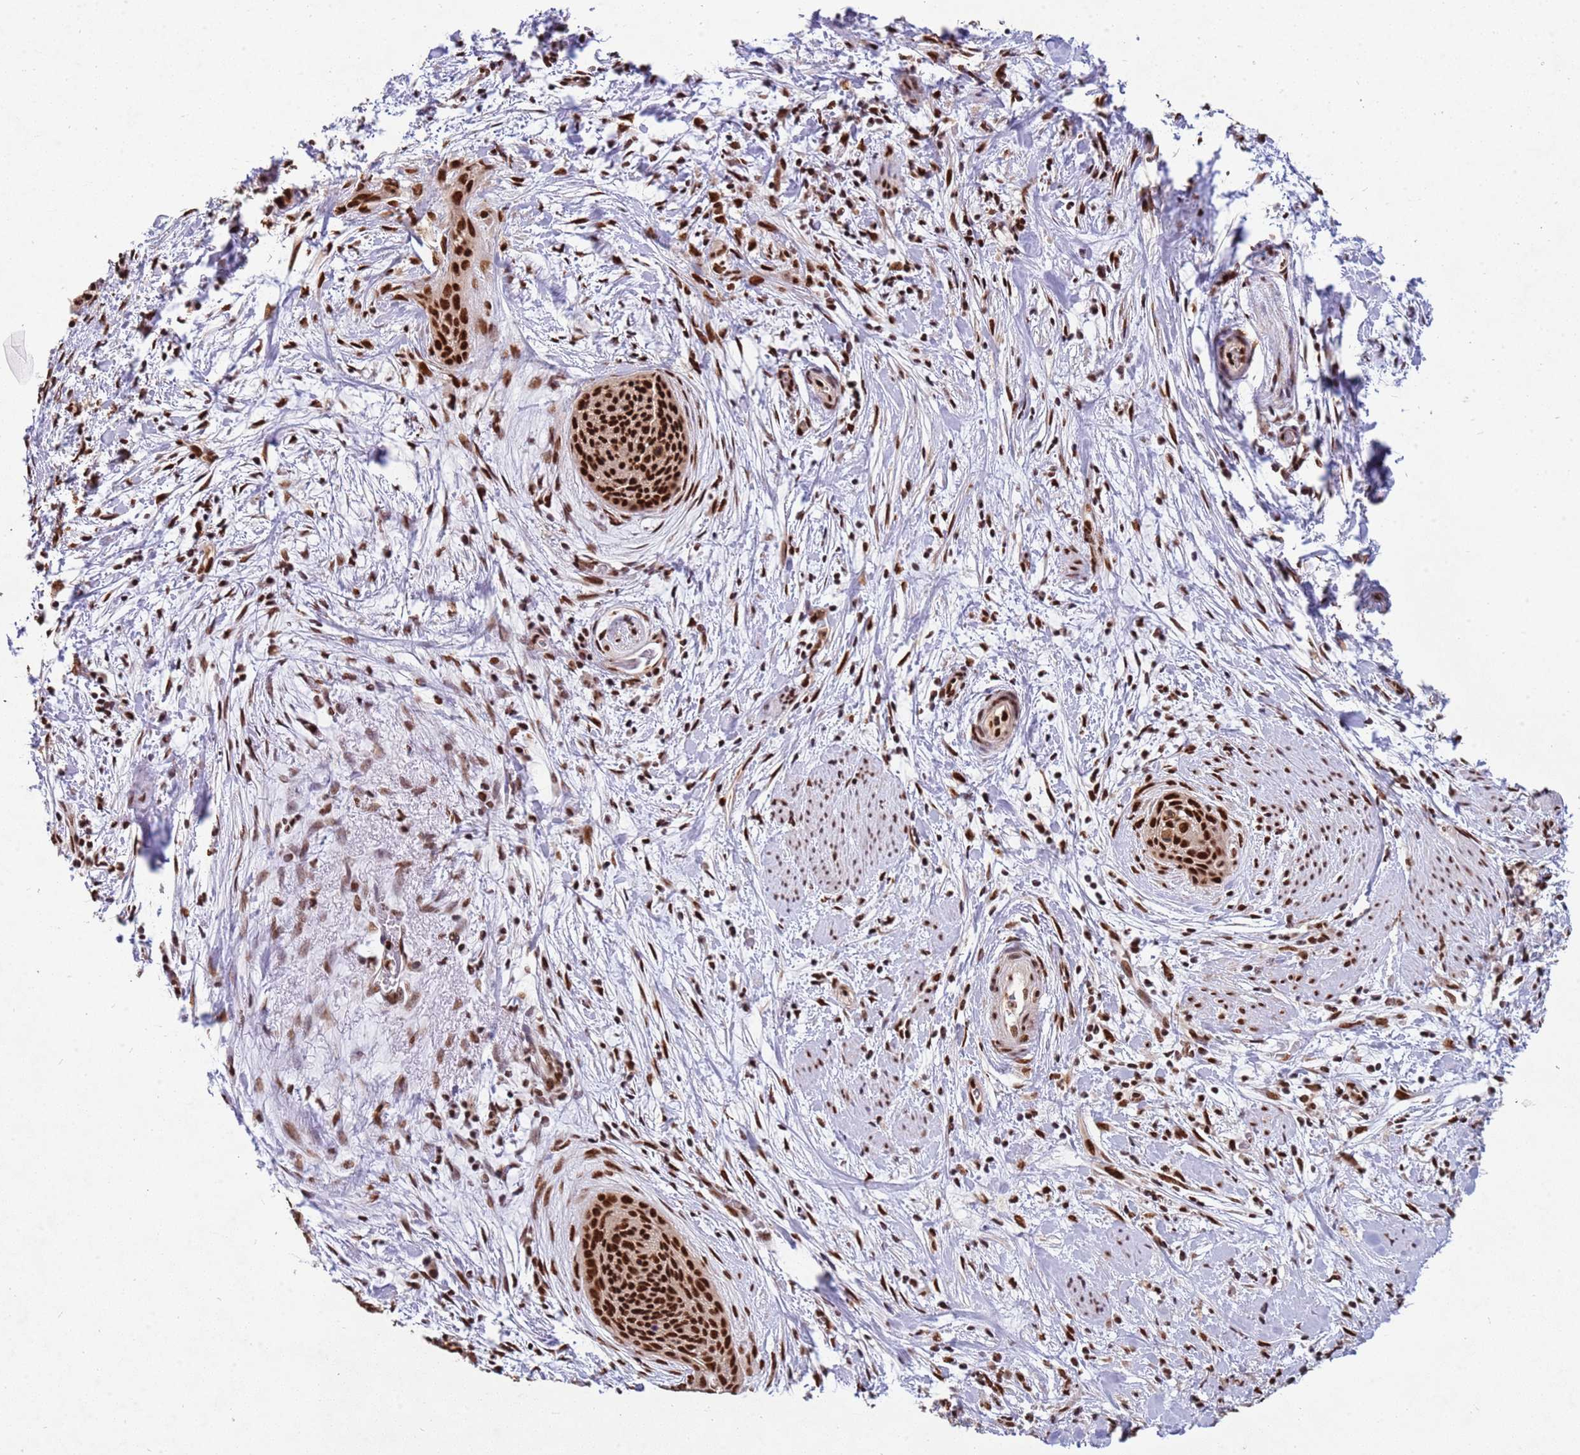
{"staining": {"intensity": "strong", "quantity": ">75%", "location": "nuclear"}, "tissue": "cervical cancer", "cell_type": "Tumor cells", "image_type": "cancer", "snomed": [{"axis": "morphology", "description": "Squamous cell carcinoma, NOS"}, {"axis": "topography", "description": "Cervix"}], "caption": "Immunohistochemical staining of human squamous cell carcinoma (cervical) exhibits strong nuclear protein staining in about >75% of tumor cells.", "gene": "ESF1", "patient": {"sex": "female", "age": 55}}